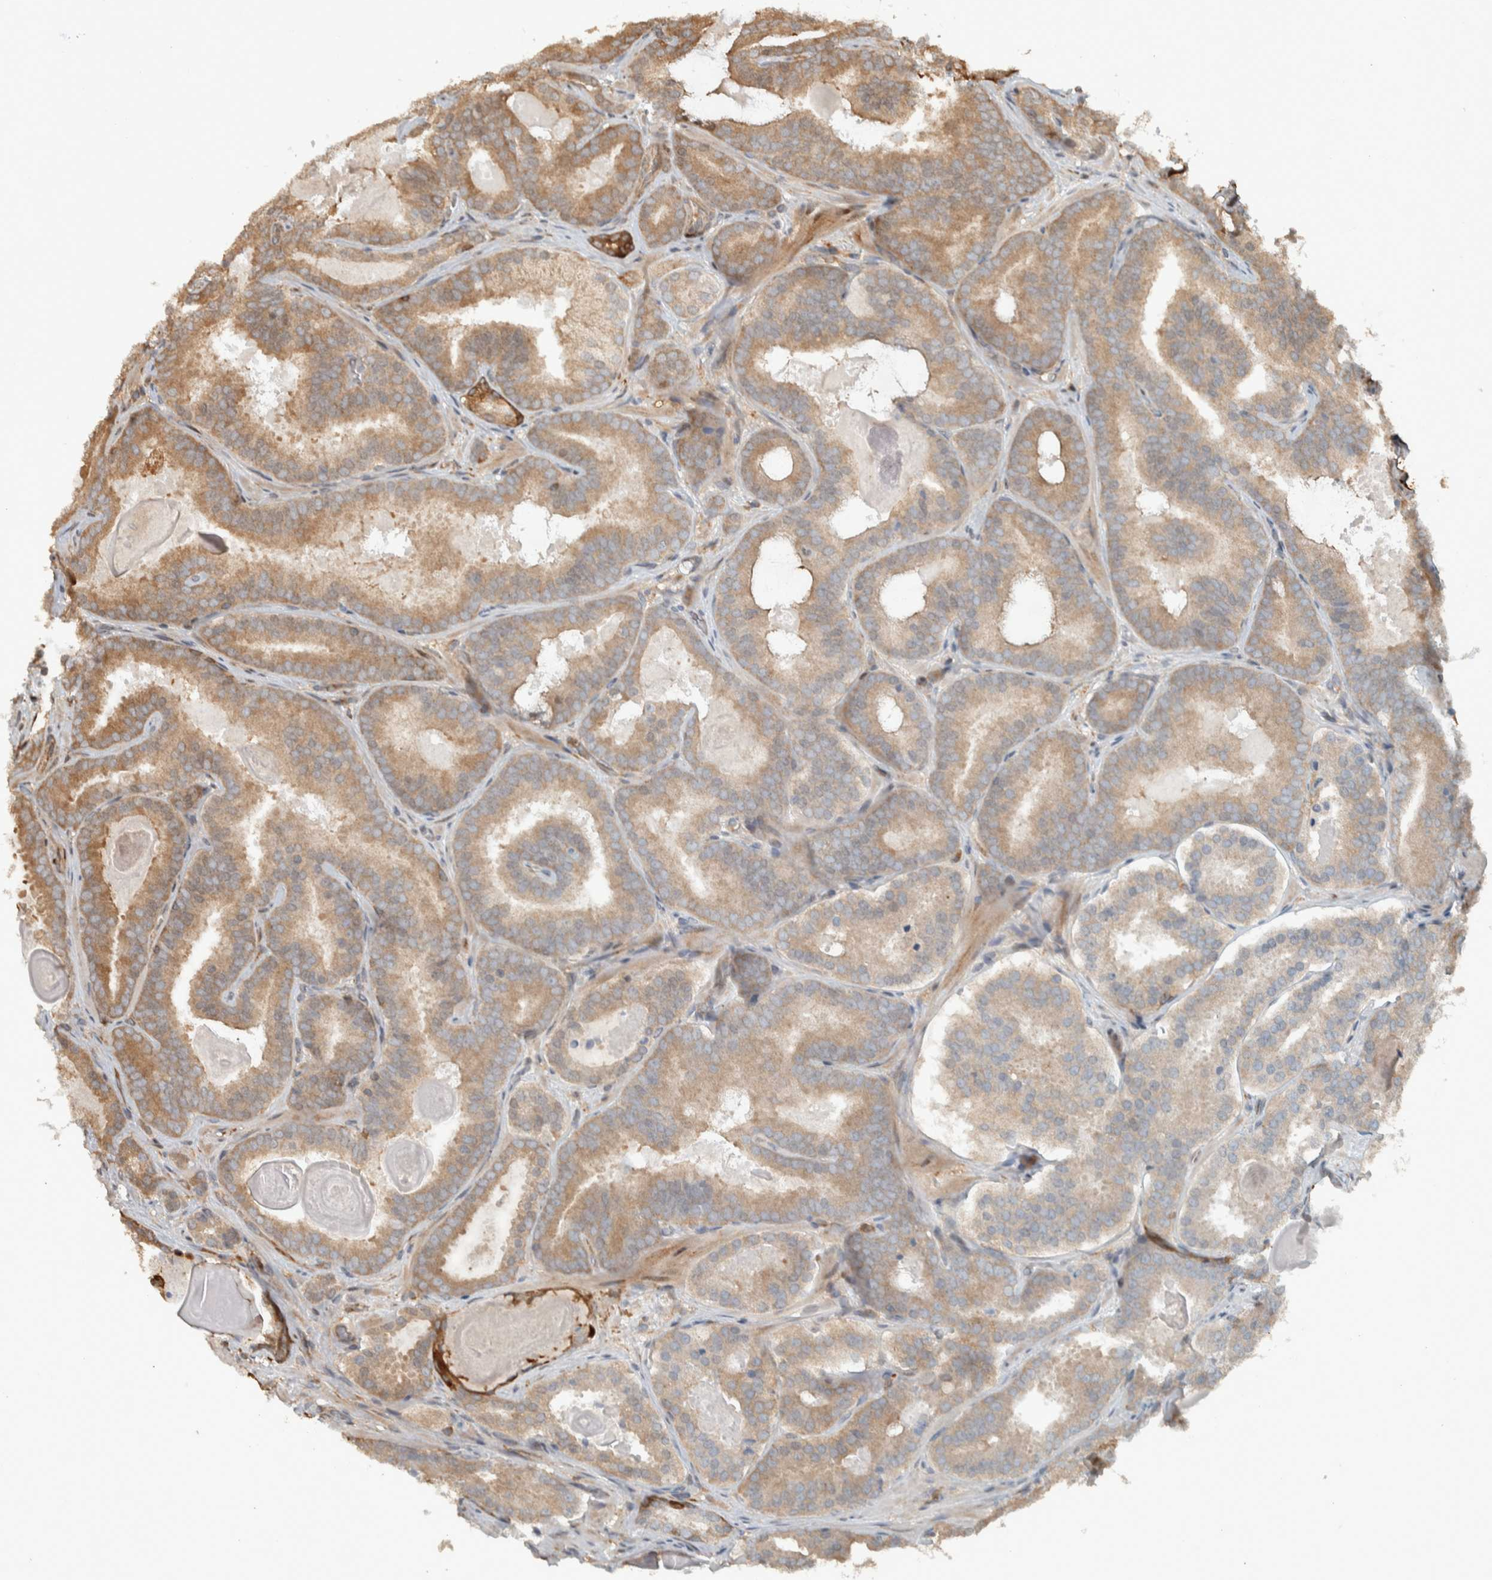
{"staining": {"intensity": "moderate", "quantity": ">75%", "location": "cytoplasmic/membranous"}, "tissue": "prostate cancer", "cell_type": "Tumor cells", "image_type": "cancer", "snomed": [{"axis": "morphology", "description": "Adenocarcinoma, High grade"}, {"axis": "topography", "description": "Prostate"}], "caption": "Human adenocarcinoma (high-grade) (prostate) stained with a protein marker demonstrates moderate staining in tumor cells.", "gene": "CNTROB", "patient": {"sex": "male", "age": 60}}